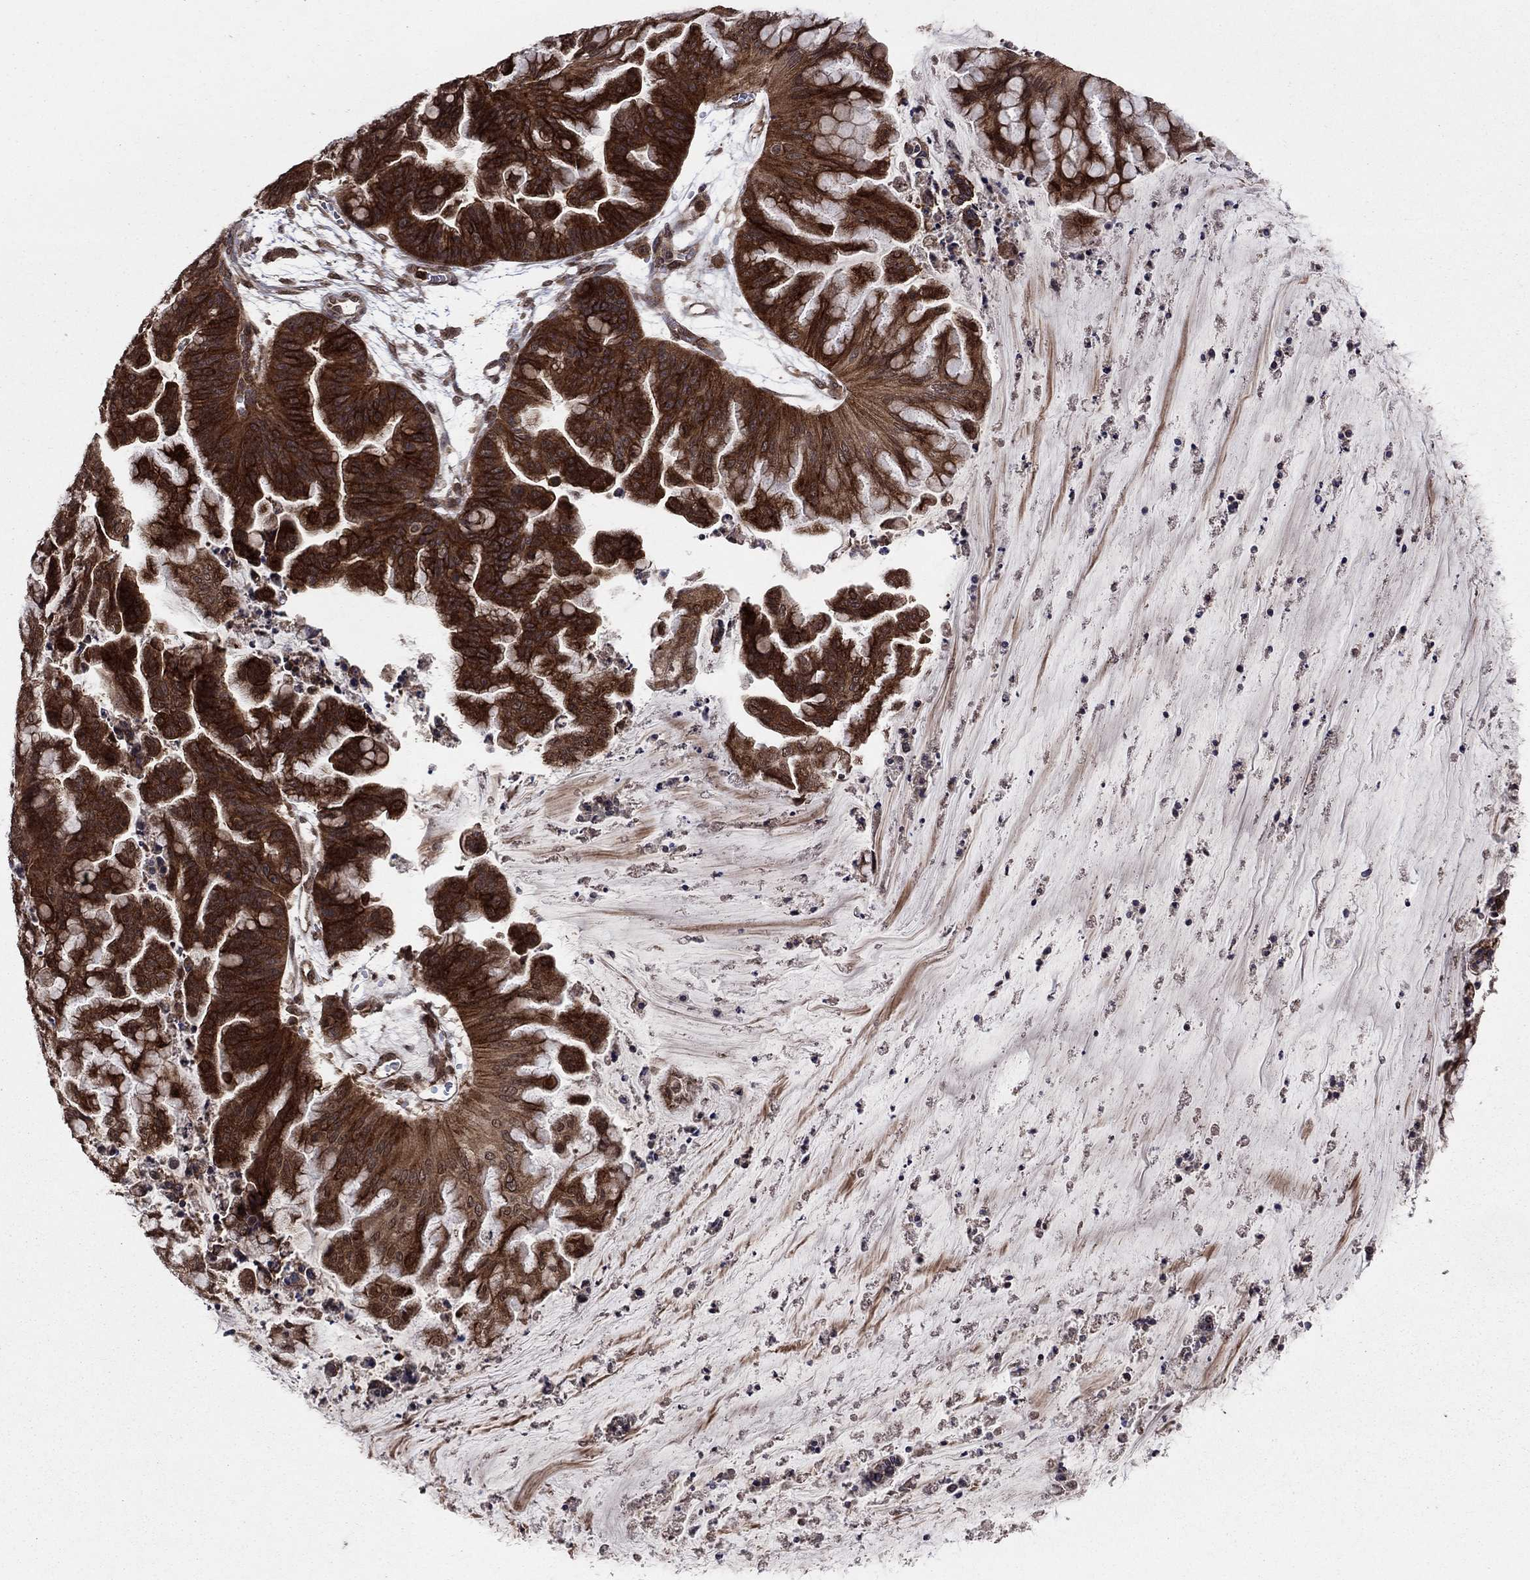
{"staining": {"intensity": "strong", "quantity": ">75%", "location": "cytoplasmic/membranous"}, "tissue": "ovarian cancer", "cell_type": "Tumor cells", "image_type": "cancer", "snomed": [{"axis": "morphology", "description": "Cystadenocarcinoma, mucinous, NOS"}, {"axis": "topography", "description": "Ovary"}], "caption": "Immunohistochemistry micrograph of ovarian cancer stained for a protein (brown), which displays high levels of strong cytoplasmic/membranous staining in about >75% of tumor cells.", "gene": "SSX2IP", "patient": {"sex": "female", "age": 67}}